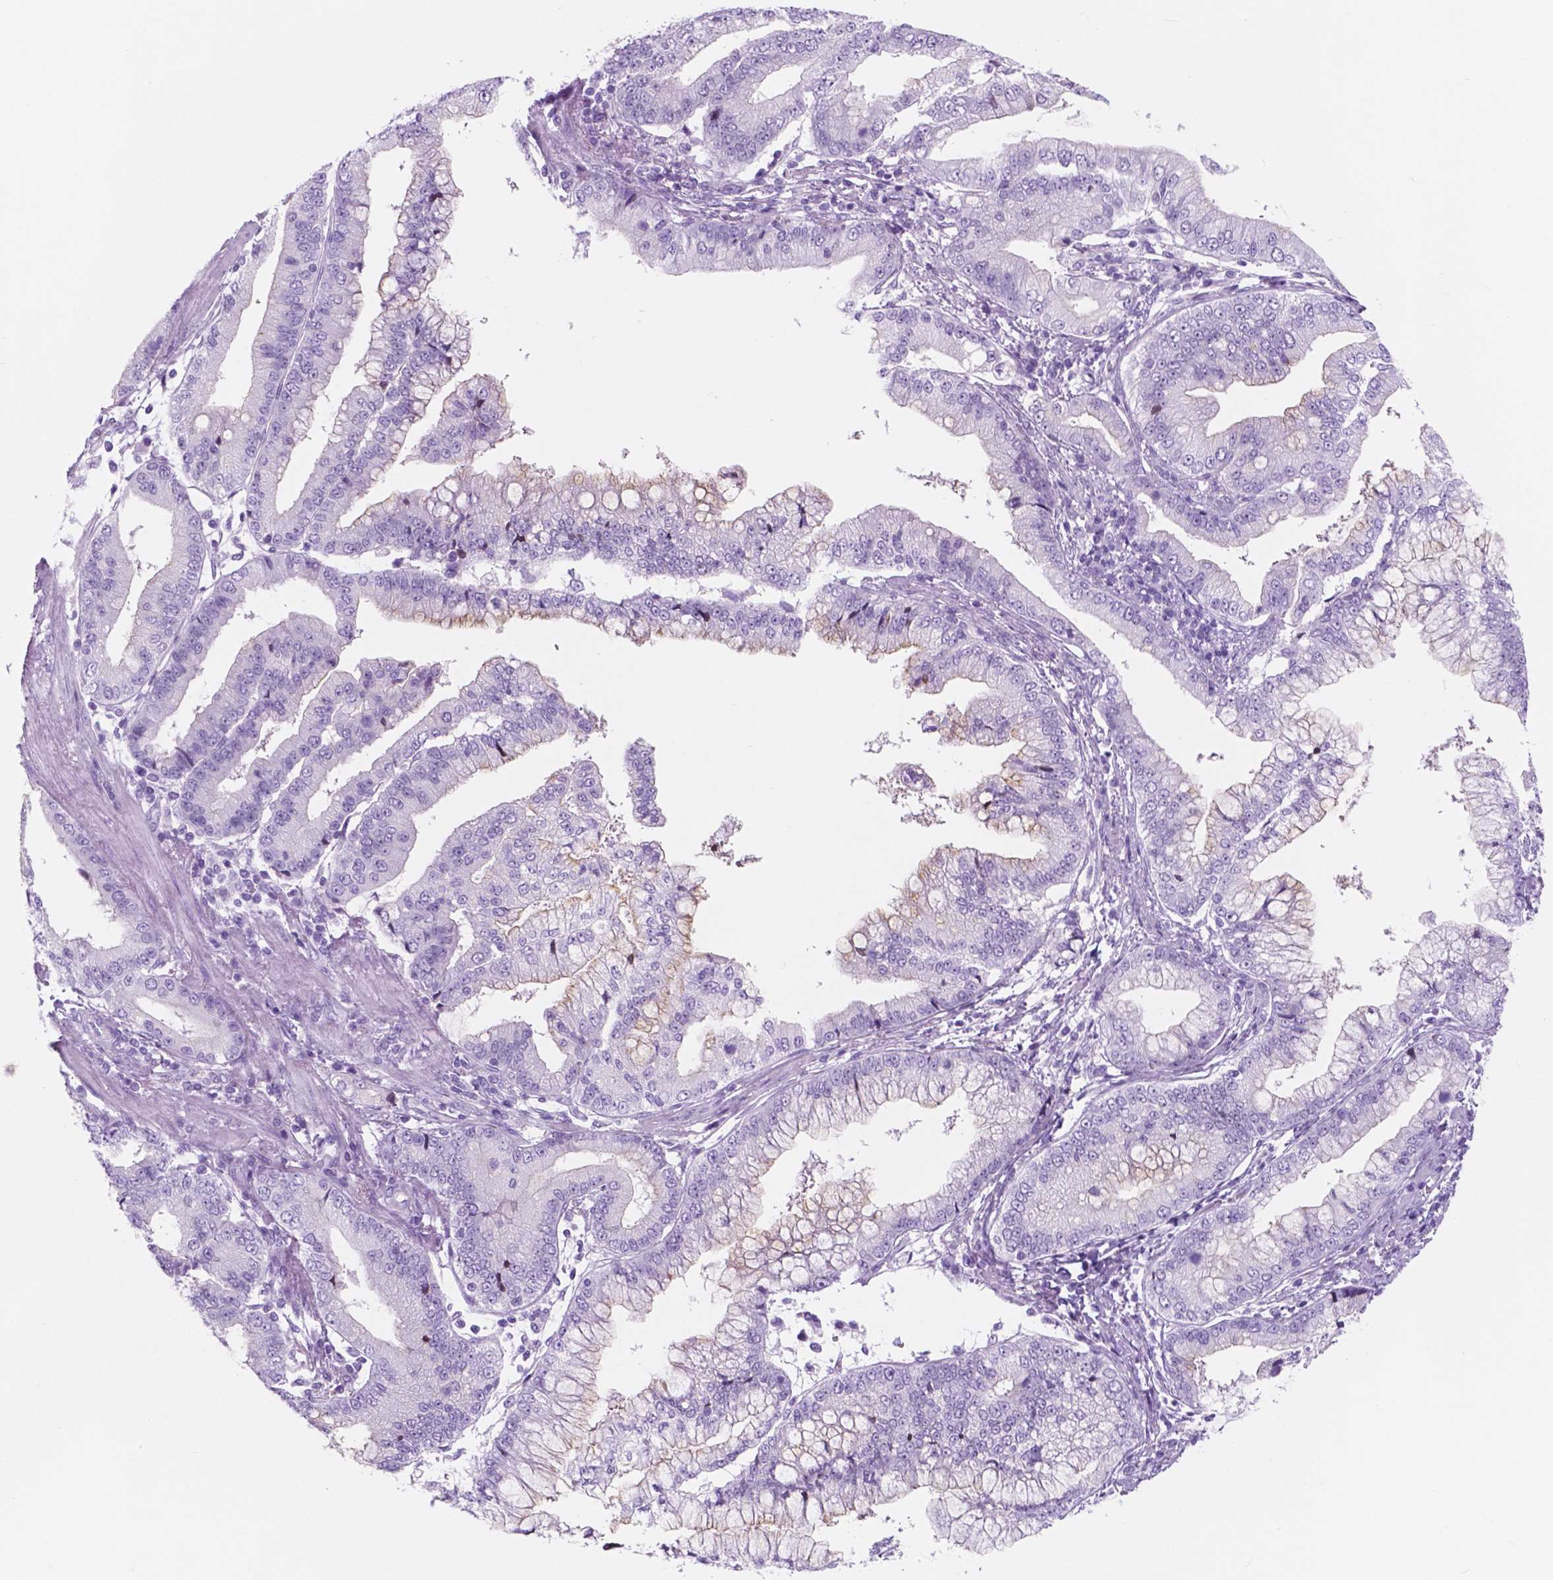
{"staining": {"intensity": "negative", "quantity": "none", "location": "none"}, "tissue": "stomach cancer", "cell_type": "Tumor cells", "image_type": "cancer", "snomed": [{"axis": "morphology", "description": "Adenocarcinoma, NOS"}, {"axis": "topography", "description": "Stomach, upper"}], "caption": "This is a micrograph of IHC staining of stomach cancer (adenocarcinoma), which shows no positivity in tumor cells. (DAB IHC visualized using brightfield microscopy, high magnification).", "gene": "CUZD1", "patient": {"sex": "female", "age": 74}}